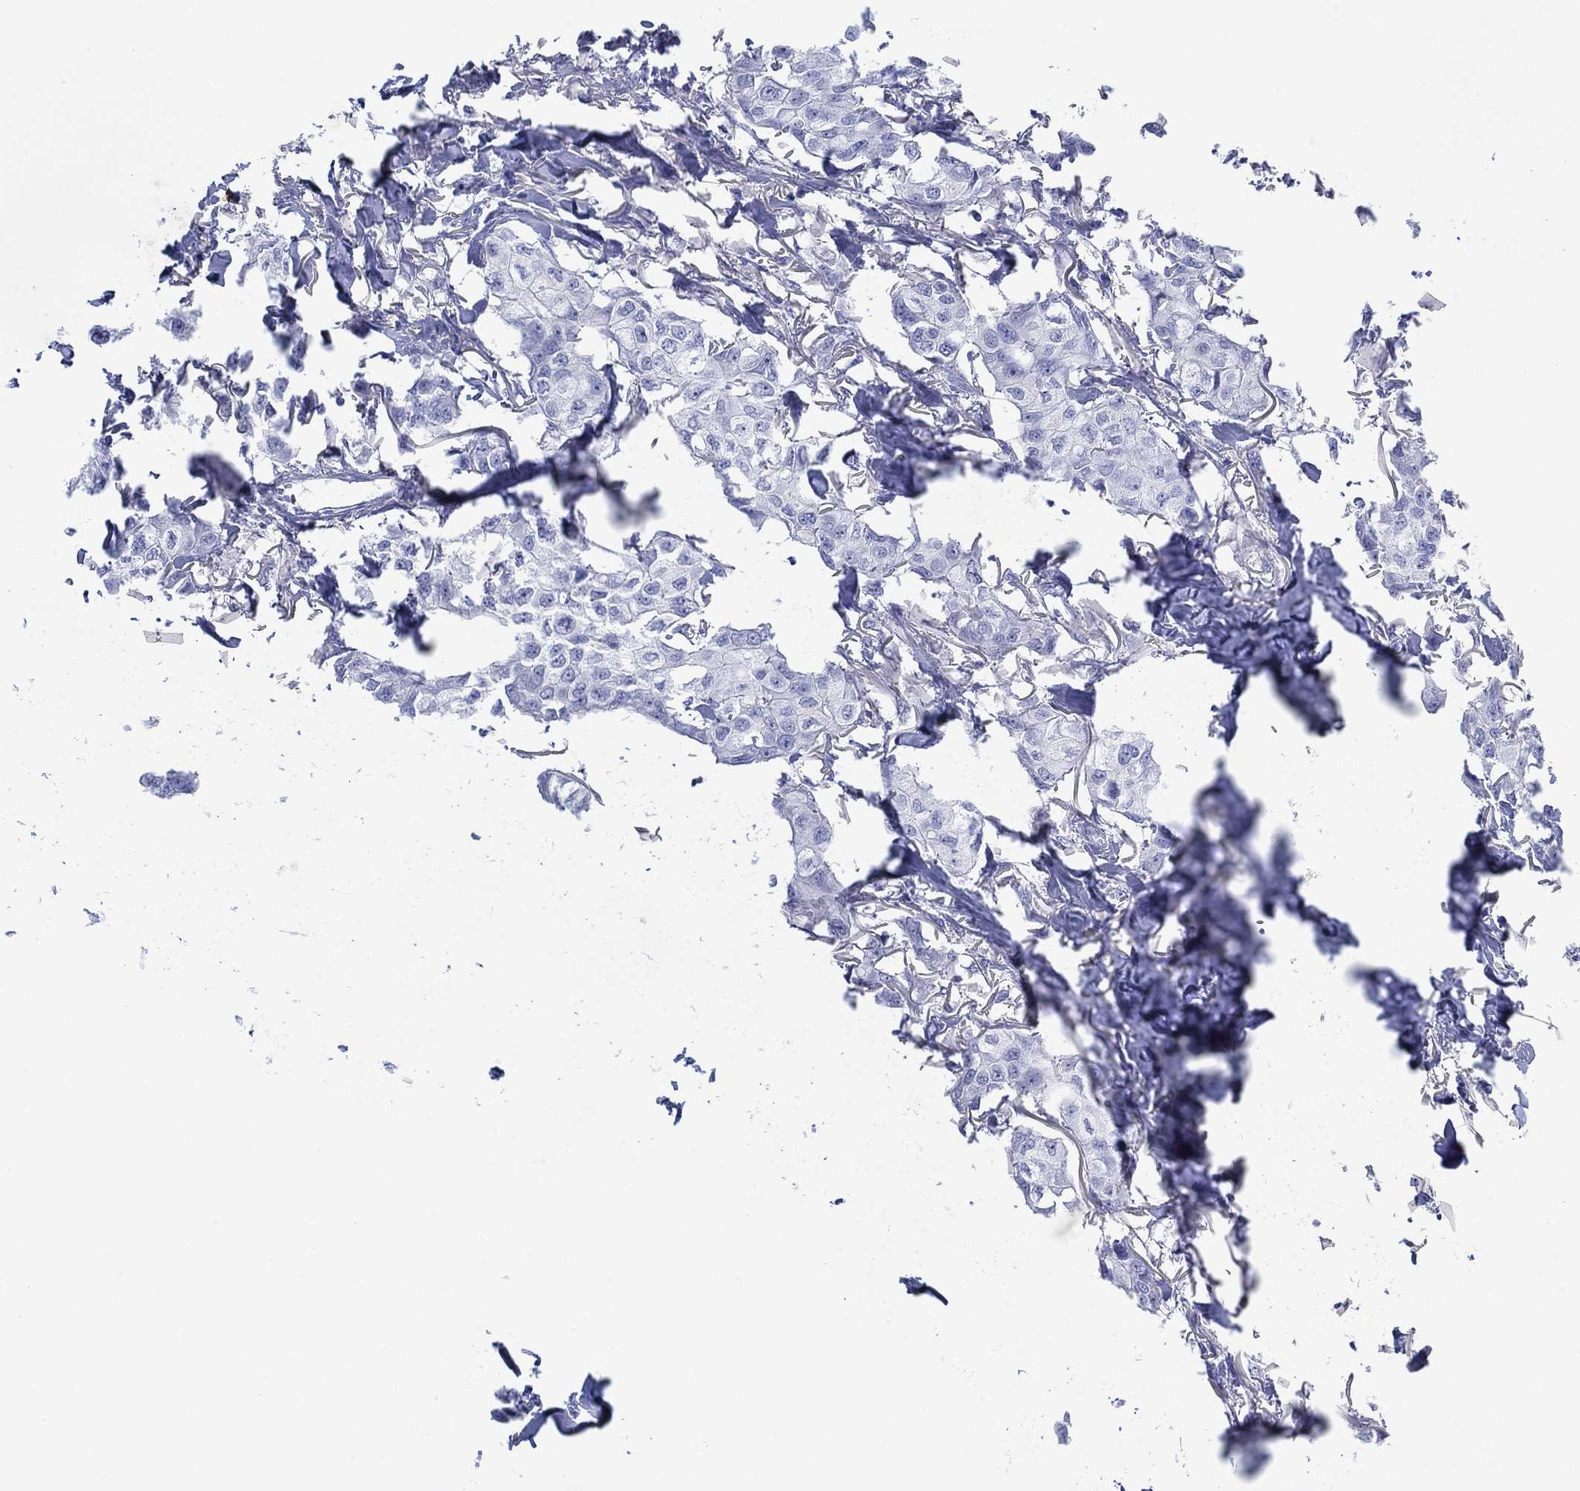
{"staining": {"intensity": "negative", "quantity": "none", "location": "none"}, "tissue": "breast cancer", "cell_type": "Tumor cells", "image_type": "cancer", "snomed": [{"axis": "morphology", "description": "Duct carcinoma"}, {"axis": "topography", "description": "Breast"}], "caption": "An IHC histopathology image of breast cancer (intraductal carcinoma) is shown. There is no staining in tumor cells of breast cancer (intraductal carcinoma). (Brightfield microscopy of DAB (3,3'-diaminobenzidine) immunohistochemistry (IHC) at high magnification).", "gene": "SEPTIN1", "patient": {"sex": "female", "age": 80}}